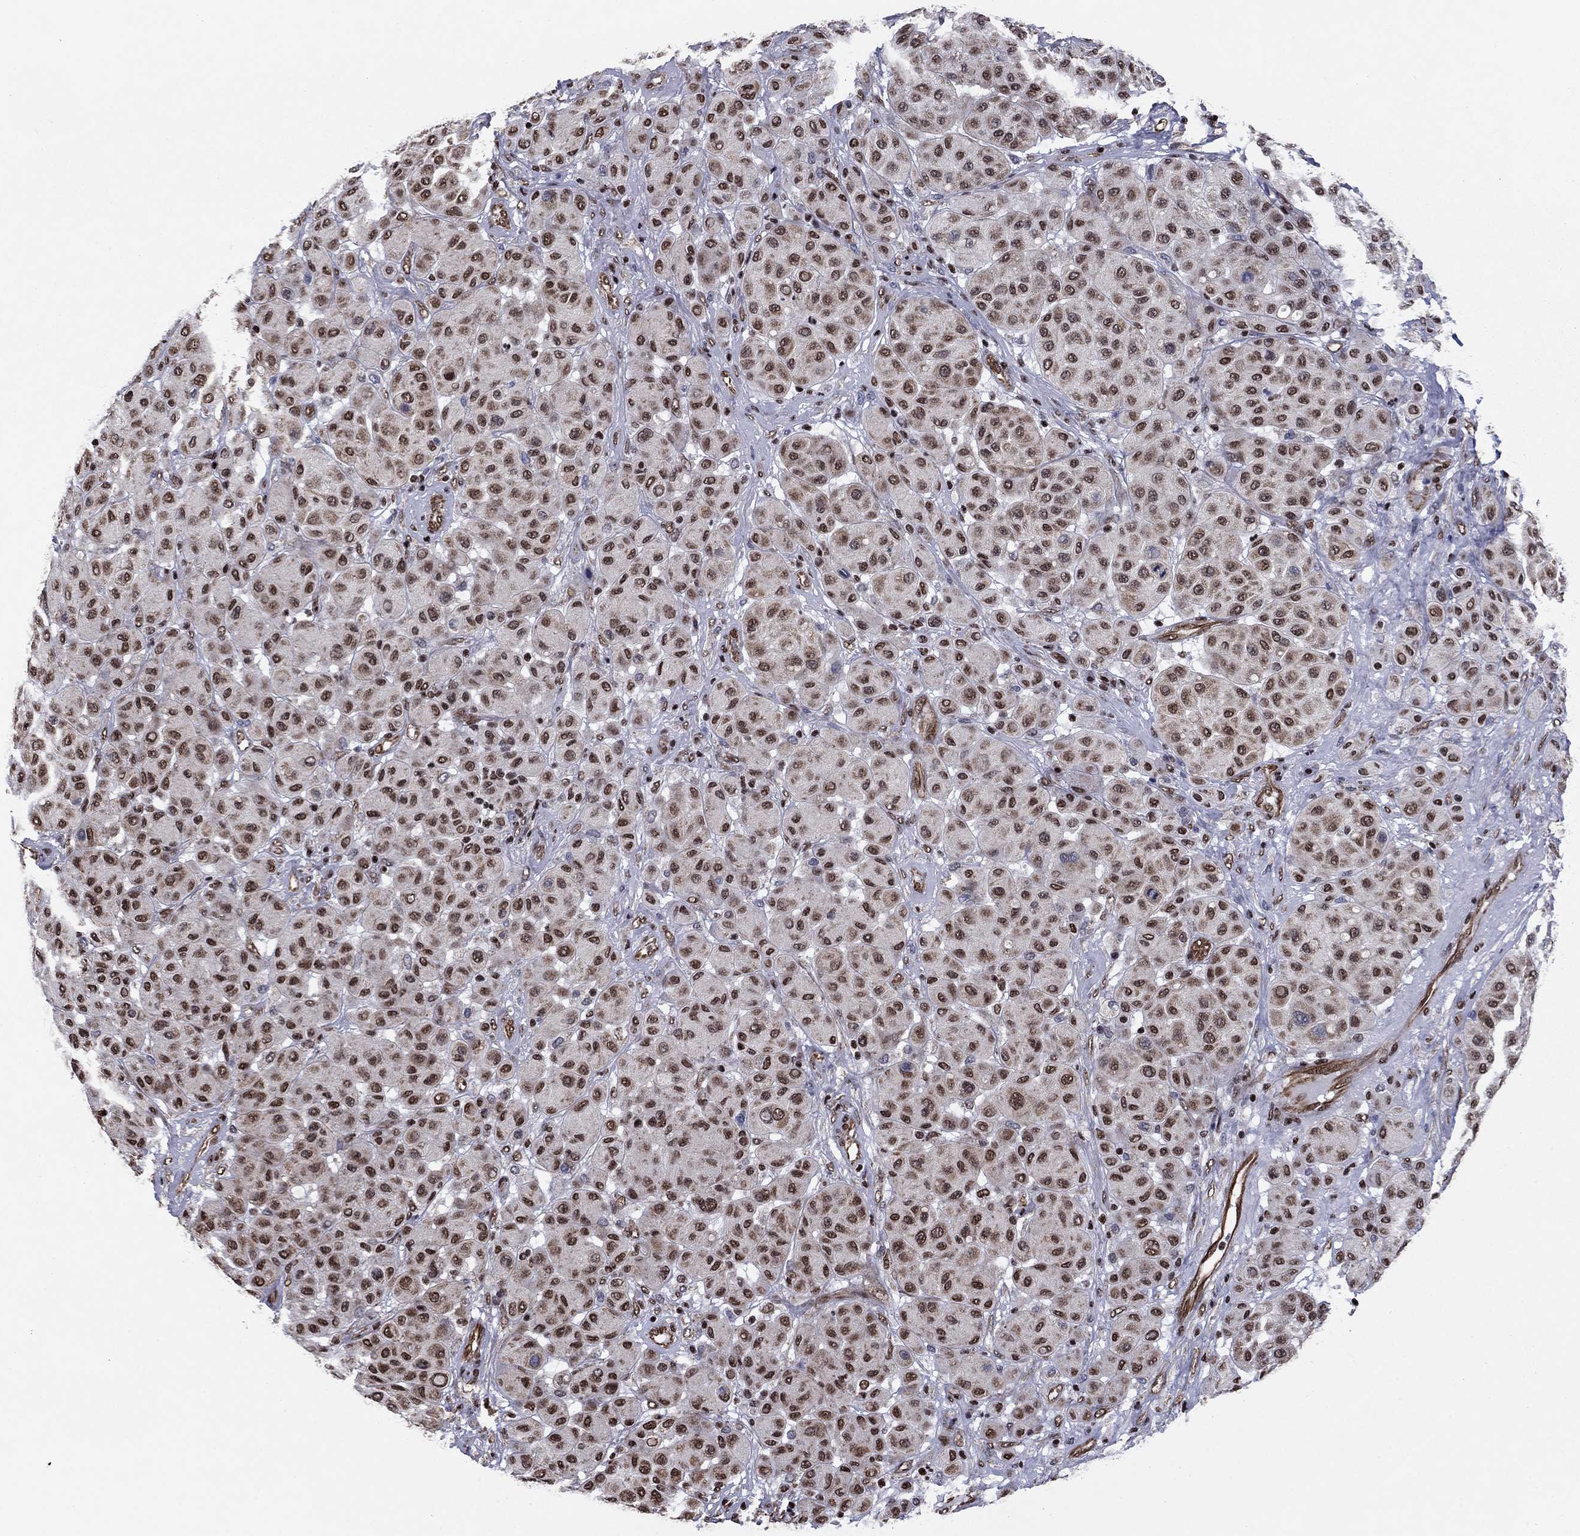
{"staining": {"intensity": "strong", "quantity": "25%-75%", "location": "nuclear"}, "tissue": "melanoma", "cell_type": "Tumor cells", "image_type": "cancer", "snomed": [{"axis": "morphology", "description": "Malignant melanoma, Metastatic site"}, {"axis": "topography", "description": "Smooth muscle"}], "caption": "A brown stain highlights strong nuclear staining of a protein in human melanoma tumor cells. (DAB (3,3'-diaminobenzidine) IHC, brown staining for protein, blue staining for nuclei).", "gene": "N4BP2", "patient": {"sex": "male", "age": 41}}